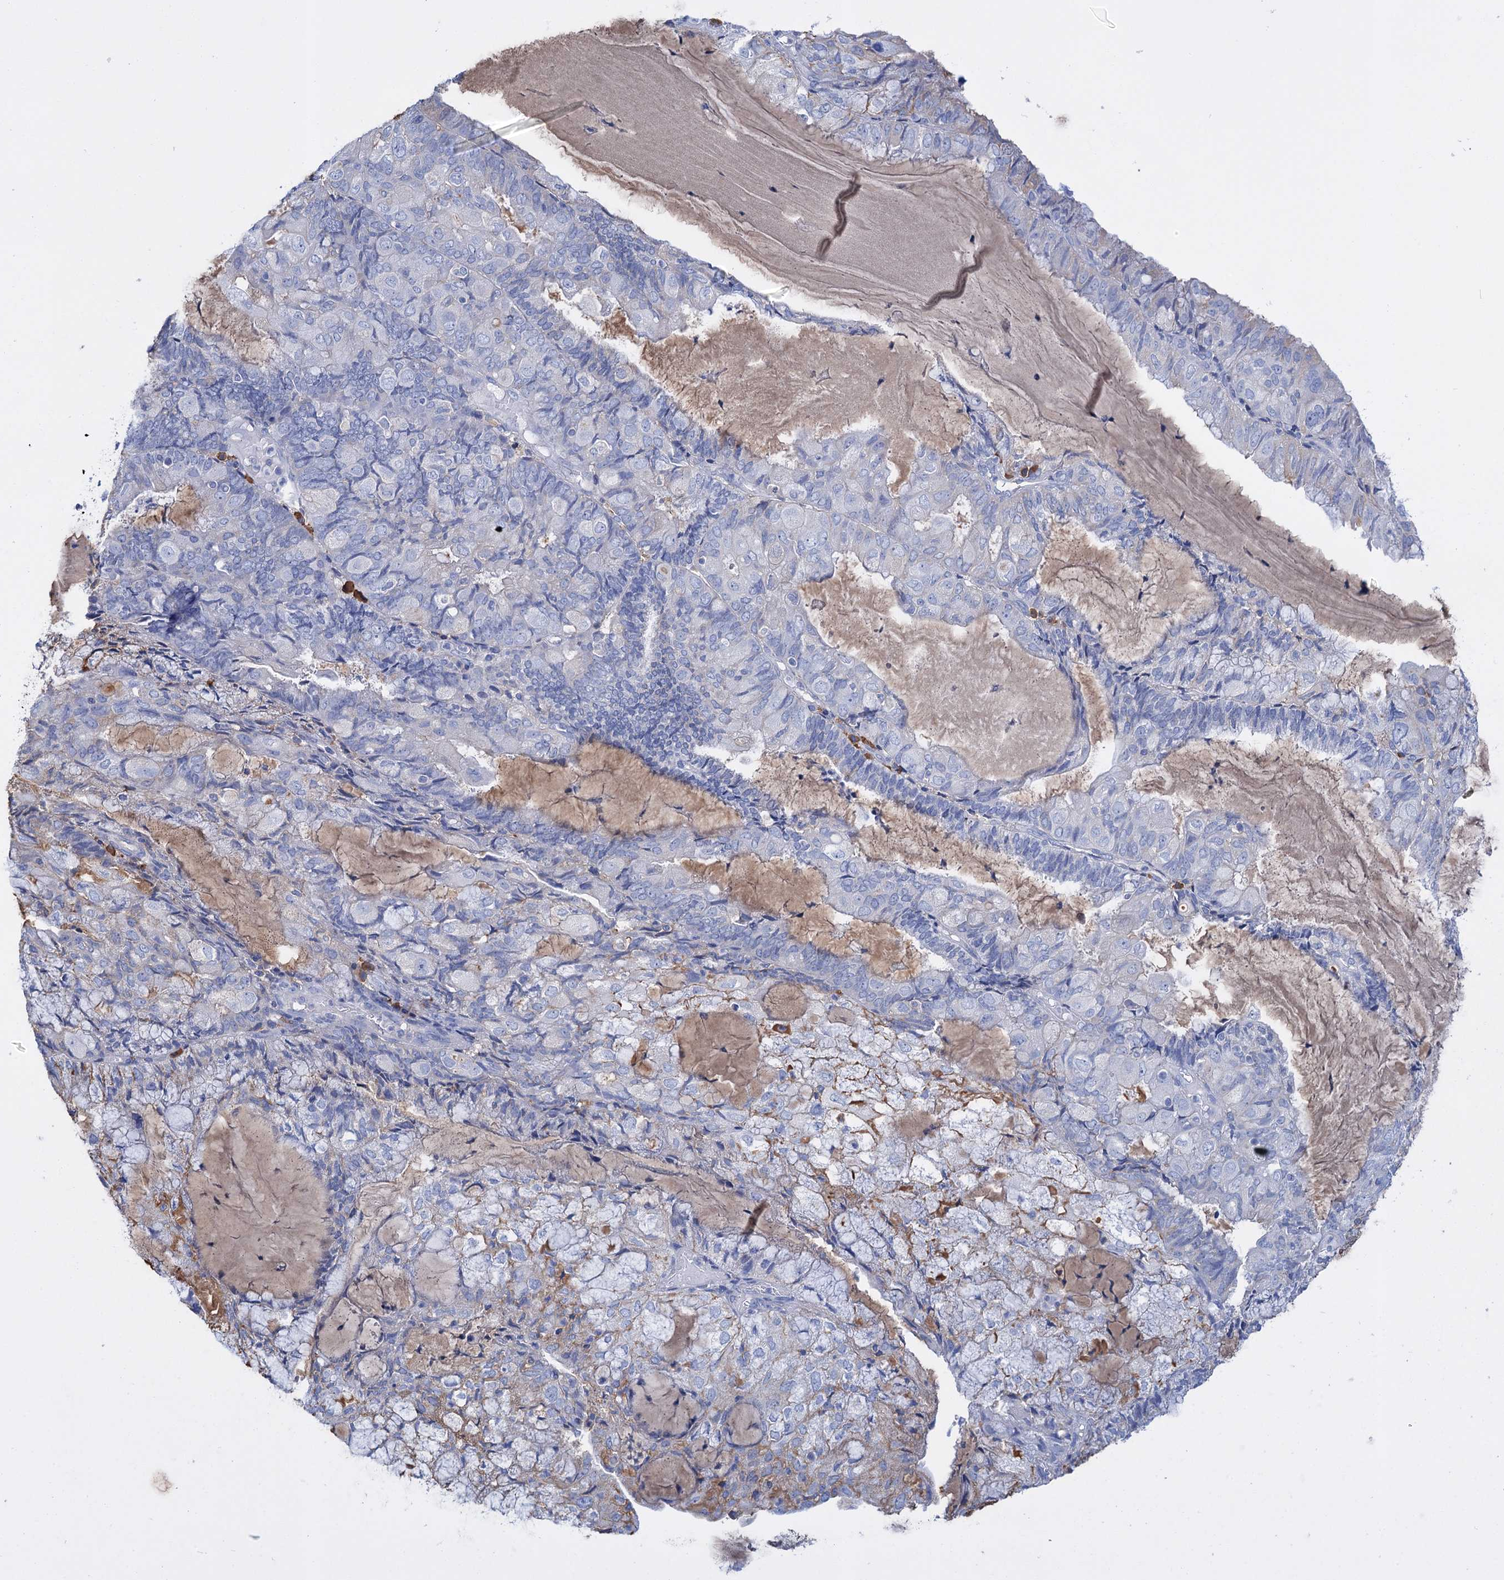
{"staining": {"intensity": "negative", "quantity": "none", "location": "none"}, "tissue": "endometrial cancer", "cell_type": "Tumor cells", "image_type": "cancer", "snomed": [{"axis": "morphology", "description": "Adenocarcinoma, NOS"}, {"axis": "topography", "description": "Endometrium"}], "caption": "This micrograph is of endometrial cancer stained with immunohistochemistry (IHC) to label a protein in brown with the nuclei are counter-stained blue. There is no staining in tumor cells. (Immunohistochemistry (ihc), brightfield microscopy, high magnification).", "gene": "FBXW12", "patient": {"sex": "female", "age": 81}}